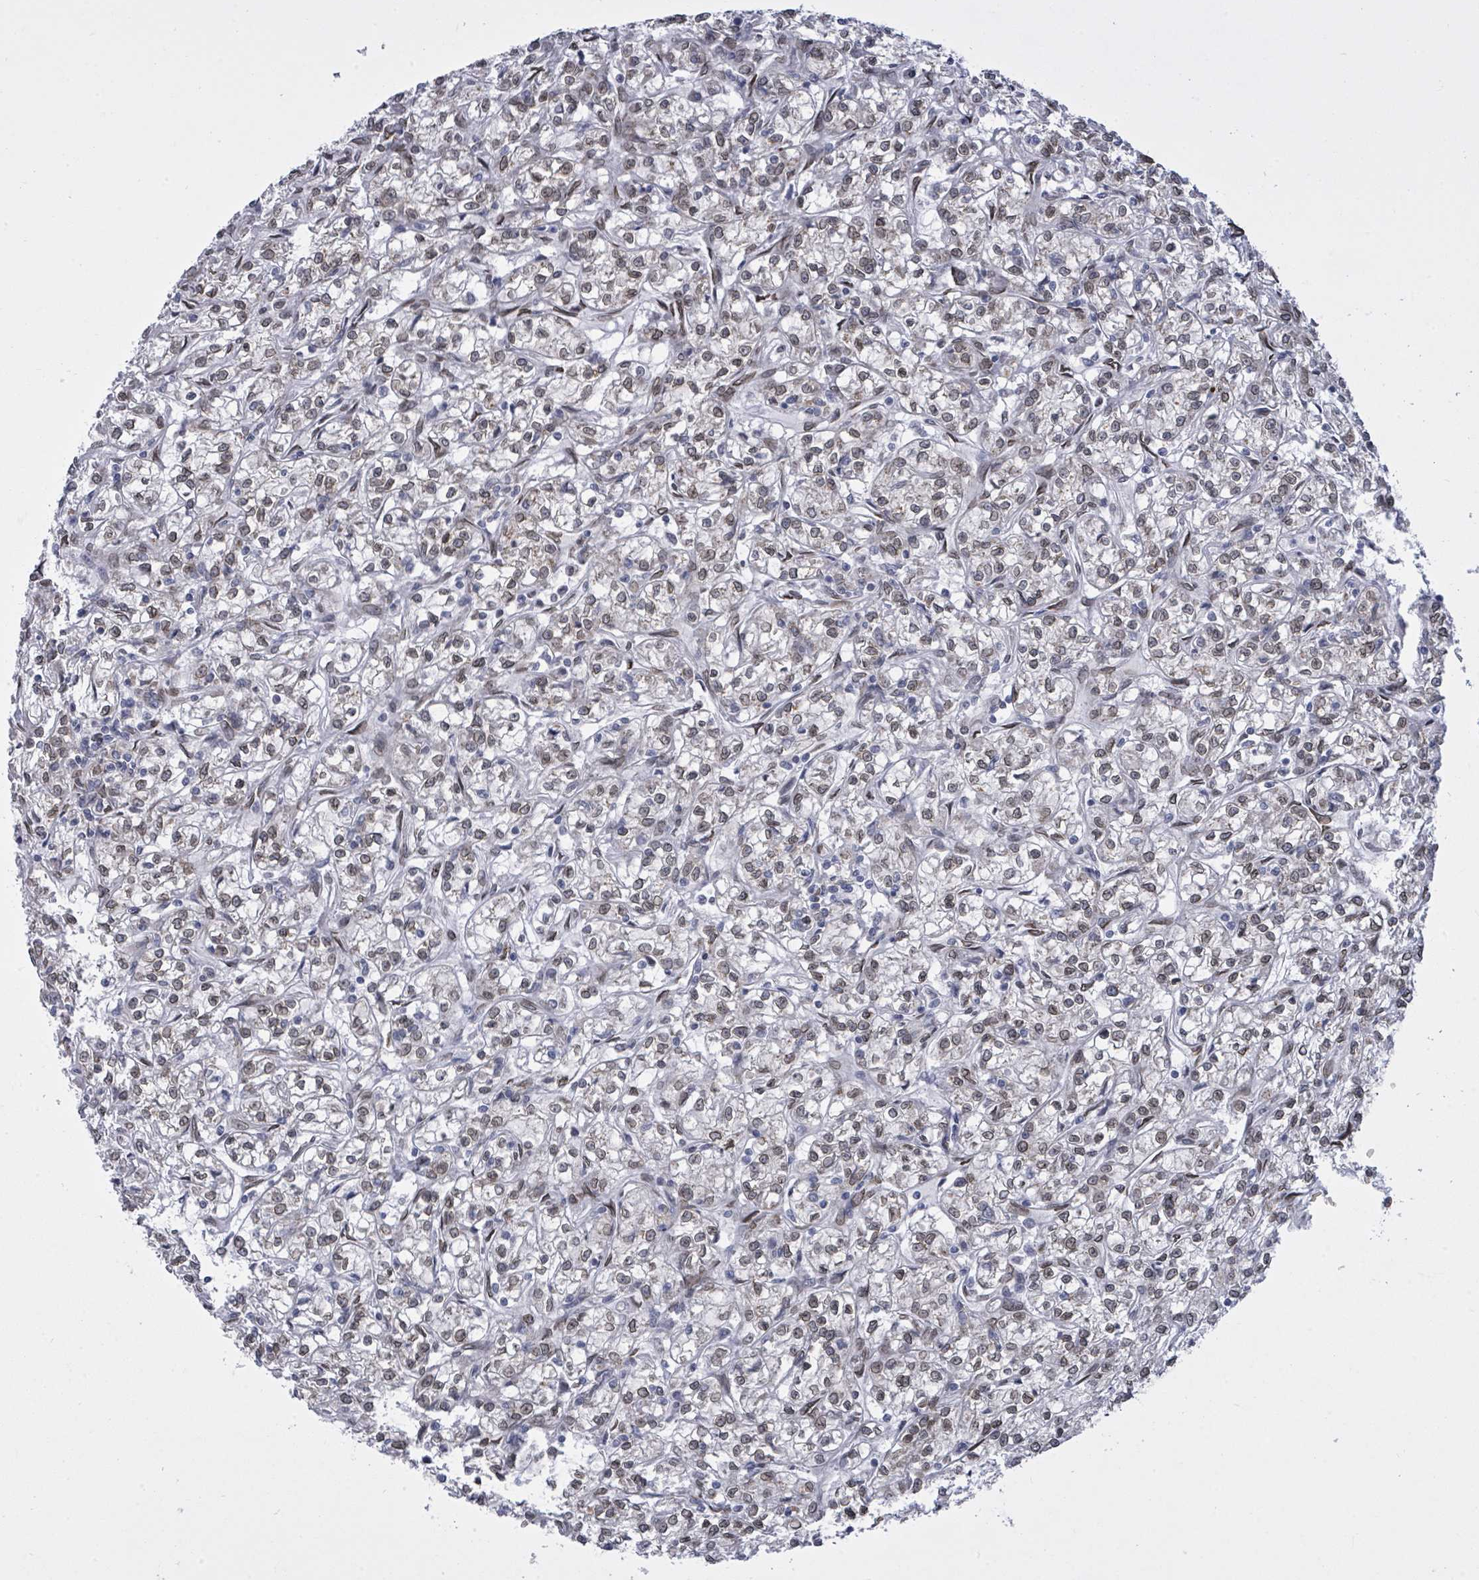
{"staining": {"intensity": "weak", "quantity": ">75%", "location": "cytoplasmic/membranous,nuclear"}, "tissue": "renal cancer", "cell_type": "Tumor cells", "image_type": "cancer", "snomed": [{"axis": "morphology", "description": "Adenocarcinoma, NOS"}, {"axis": "topography", "description": "Kidney"}], "caption": "Renal cancer (adenocarcinoma) stained with a brown dye exhibits weak cytoplasmic/membranous and nuclear positive staining in approximately >75% of tumor cells.", "gene": "ARFGAP1", "patient": {"sex": "female", "age": 59}}